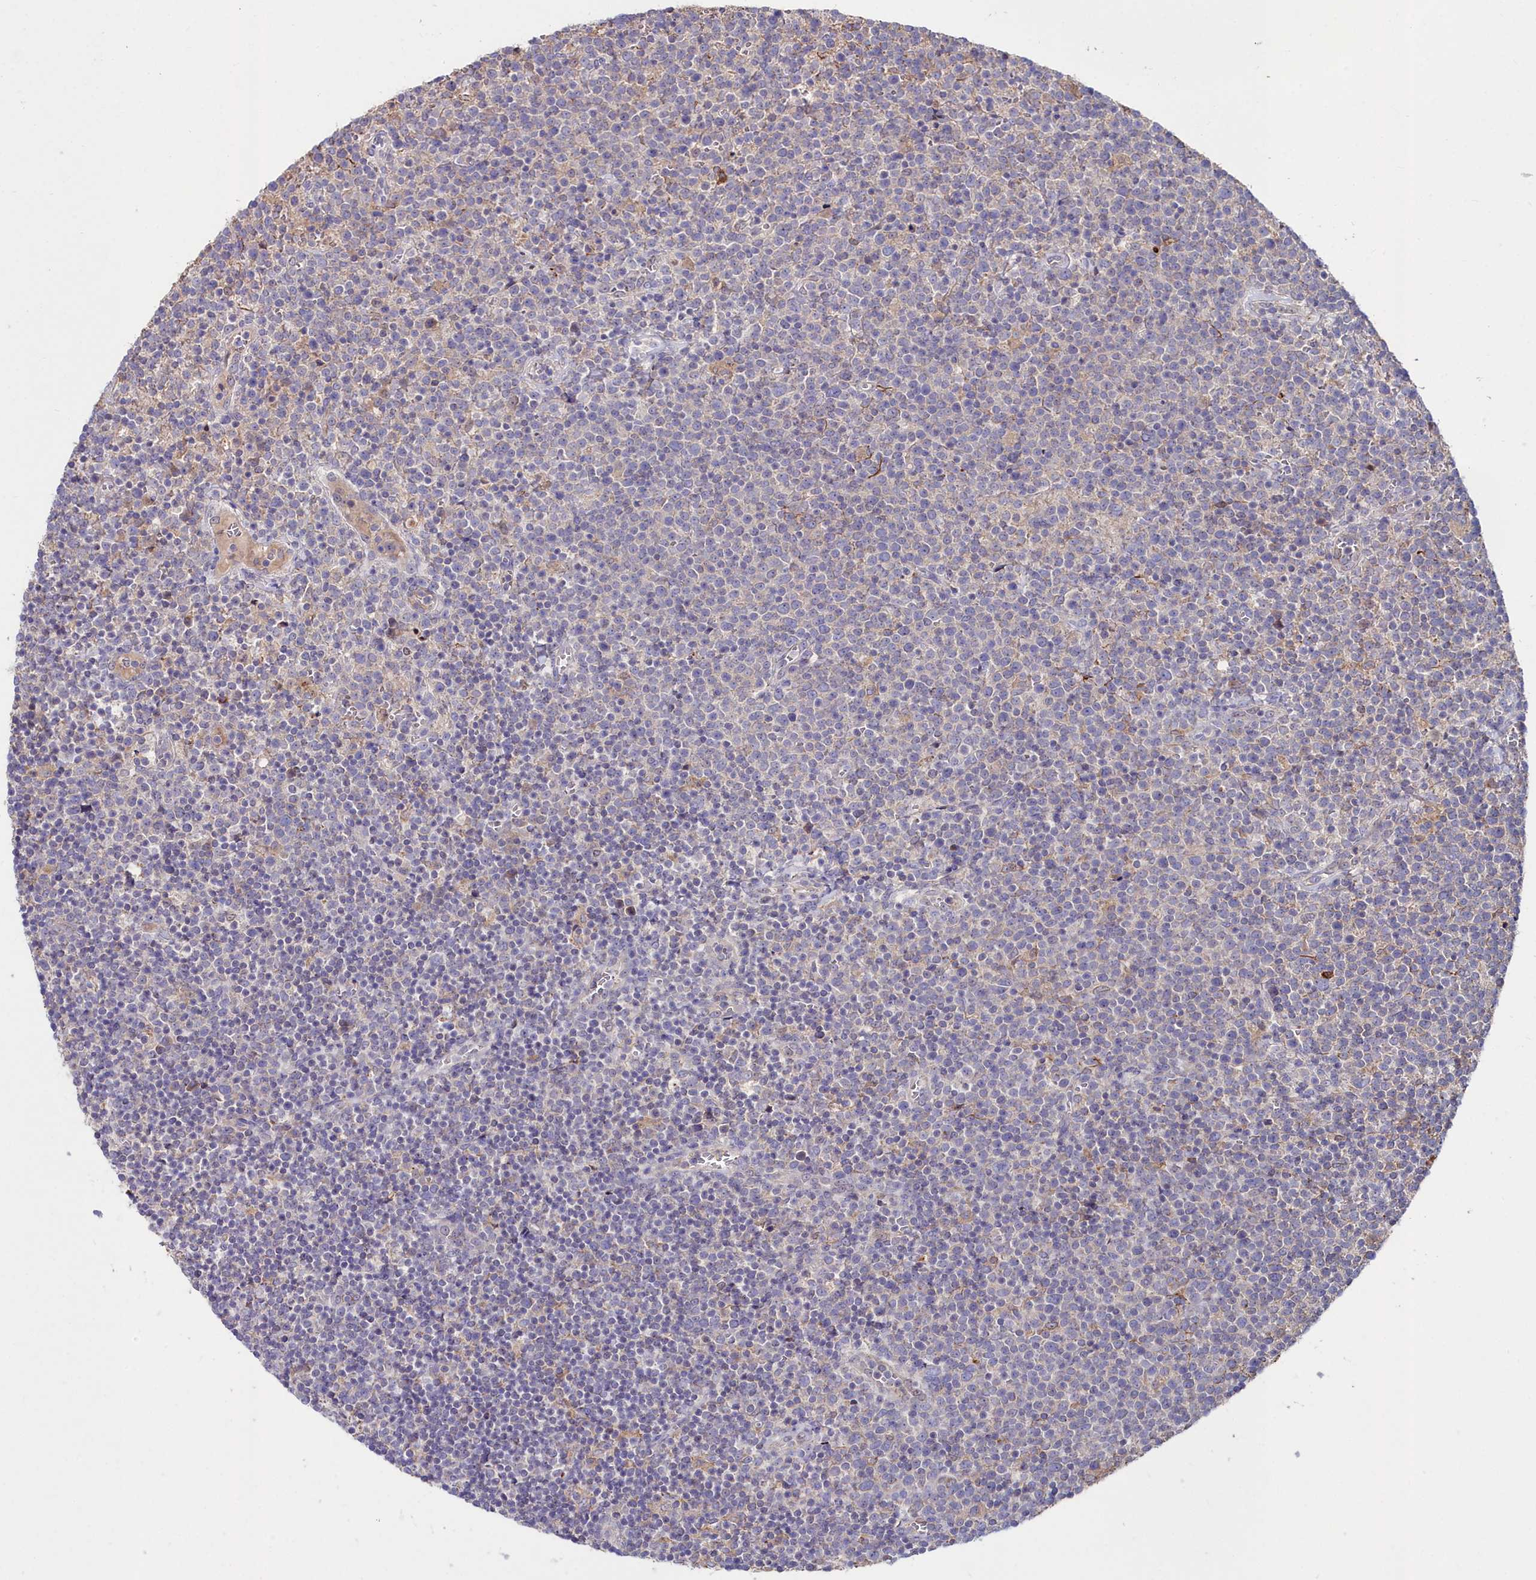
{"staining": {"intensity": "negative", "quantity": "none", "location": "none"}, "tissue": "lymphoma", "cell_type": "Tumor cells", "image_type": "cancer", "snomed": [{"axis": "morphology", "description": "Malignant lymphoma, non-Hodgkin's type, High grade"}, {"axis": "topography", "description": "Lymph node"}], "caption": "Tumor cells are negative for protein expression in human lymphoma.", "gene": "AMBRA1", "patient": {"sex": "male", "age": 61}}